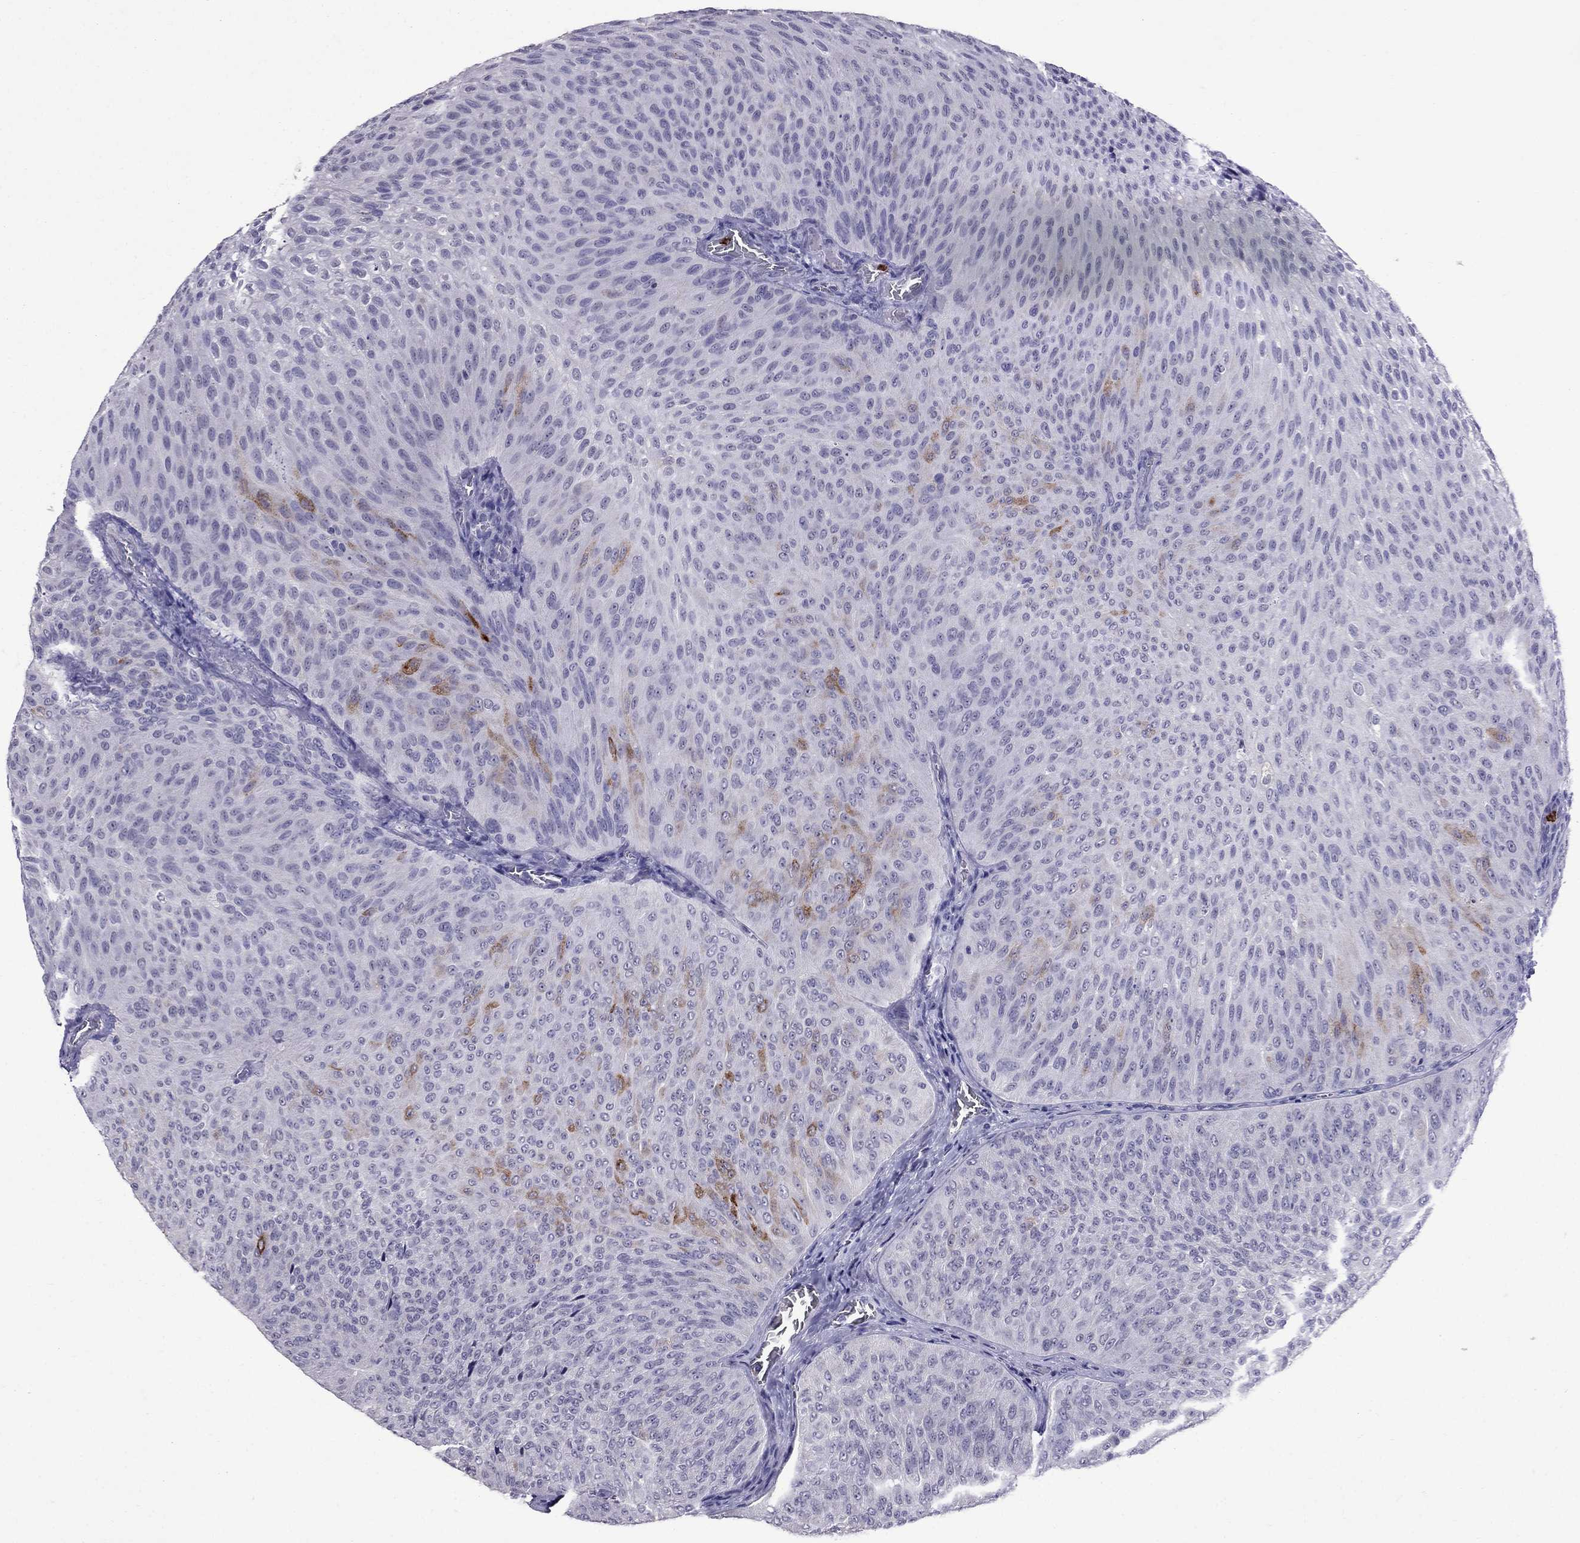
{"staining": {"intensity": "moderate", "quantity": "<25%", "location": "cytoplasmic/membranous"}, "tissue": "urothelial cancer", "cell_type": "Tumor cells", "image_type": "cancer", "snomed": [{"axis": "morphology", "description": "Urothelial carcinoma, Low grade"}, {"axis": "topography", "description": "Urinary bladder"}], "caption": "Low-grade urothelial carcinoma tissue demonstrates moderate cytoplasmic/membranous positivity in approximately <25% of tumor cells The staining was performed using DAB (3,3'-diaminobenzidine) to visualize the protein expression in brown, while the nuclei were stained in blue with hematoxylin (Magnification: 20x).", "gene": "OLFM4", "patient": {"sex": "male", "age": 78}}